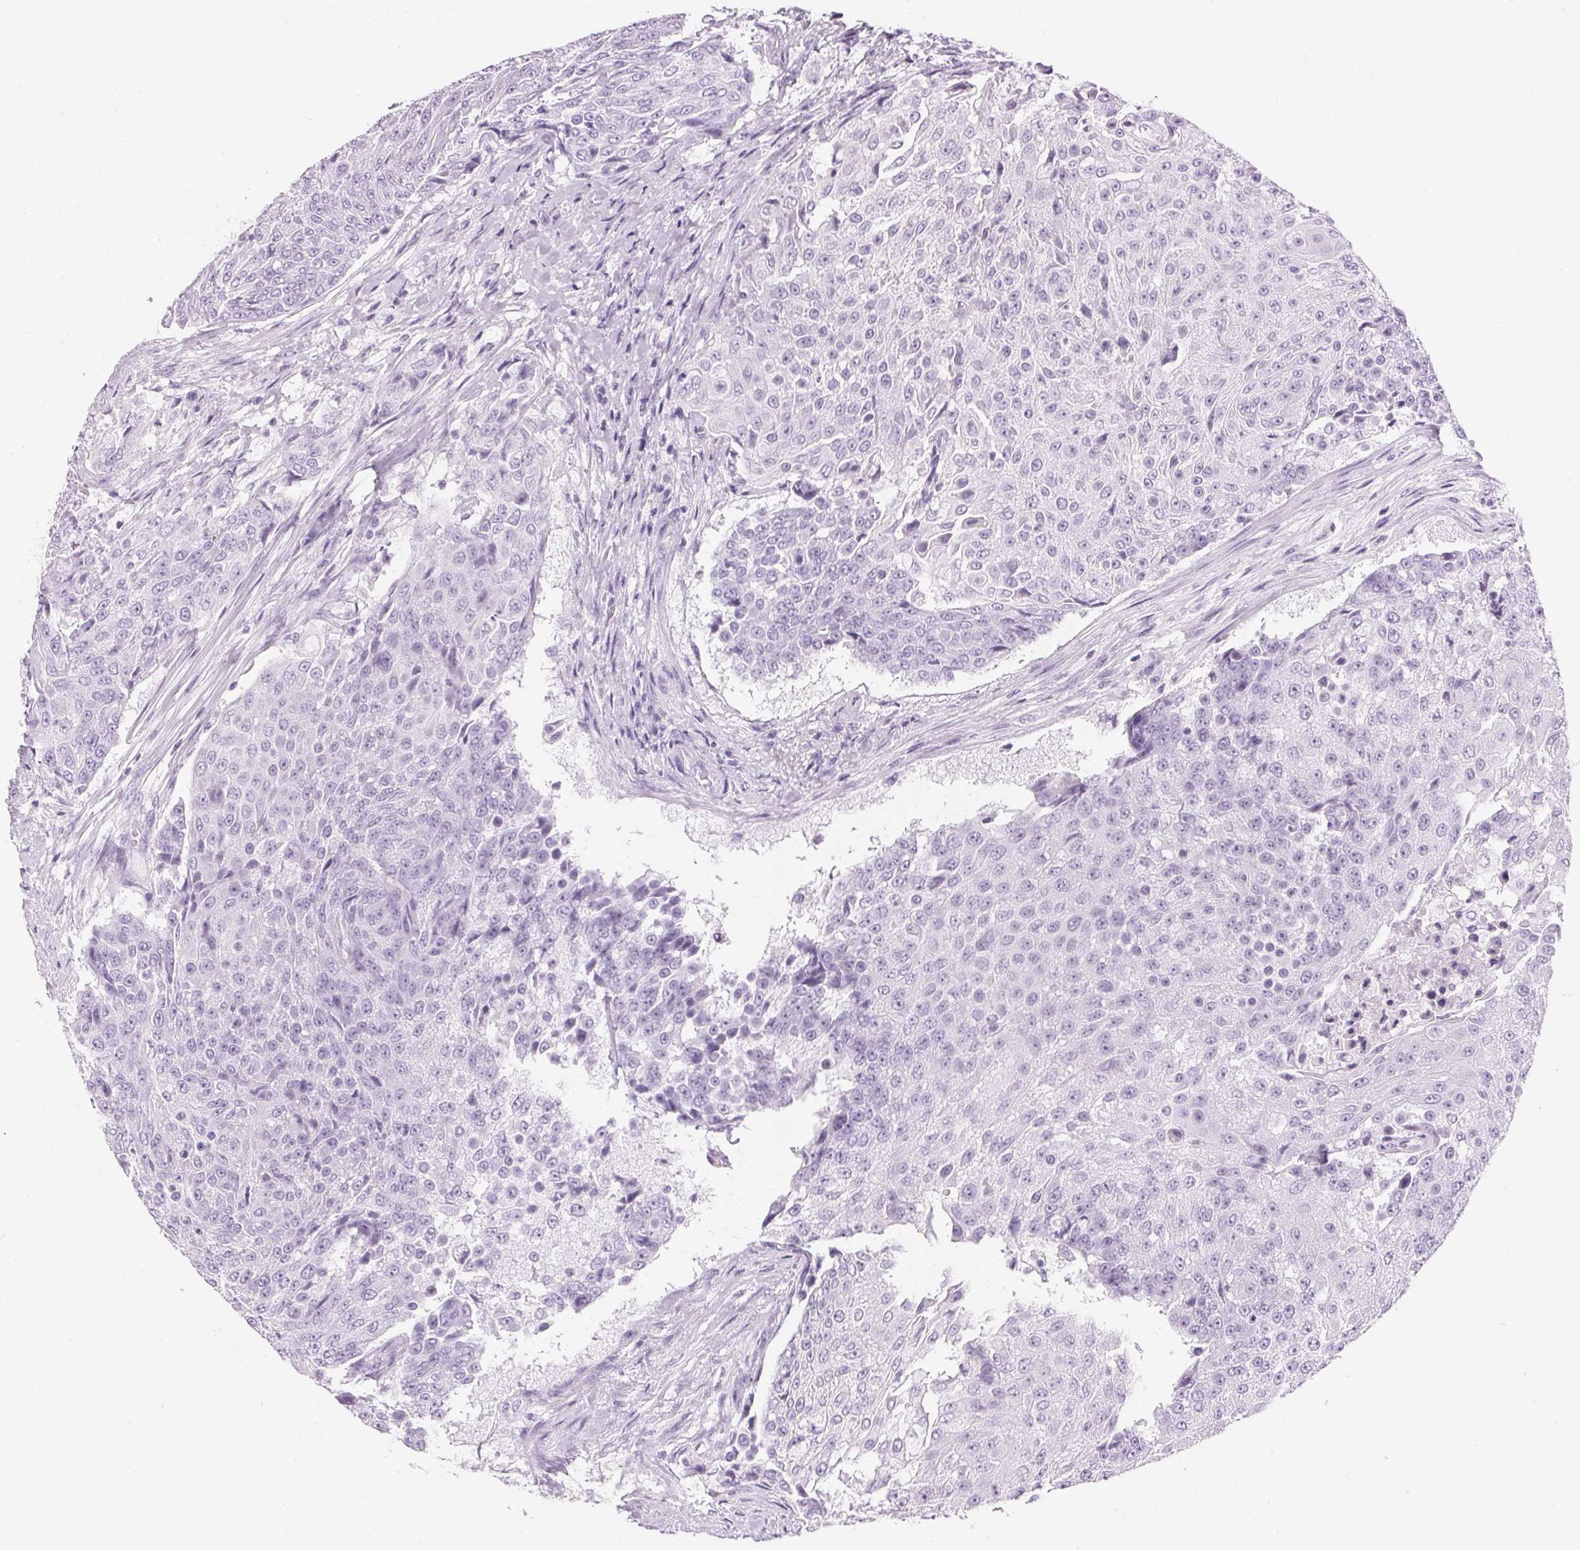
{"staining": {"intensity": "negative", "quantity": "none", "location": "none"}, "tissue": "urothelial cancer", "cell_type": "Tumor cells", "image_type": "cancer", "snomed": [{"axis": "morphology", "description": "Urothelial carcinoma, High grade"}, {"axis": "topography", "description": "Urinary bladder"}], "caption": "There is no significant staining in tumor cells of urothelial cancer.", "gene": "IGFBP1", "patient": {"sex": "female", "age": 63}}